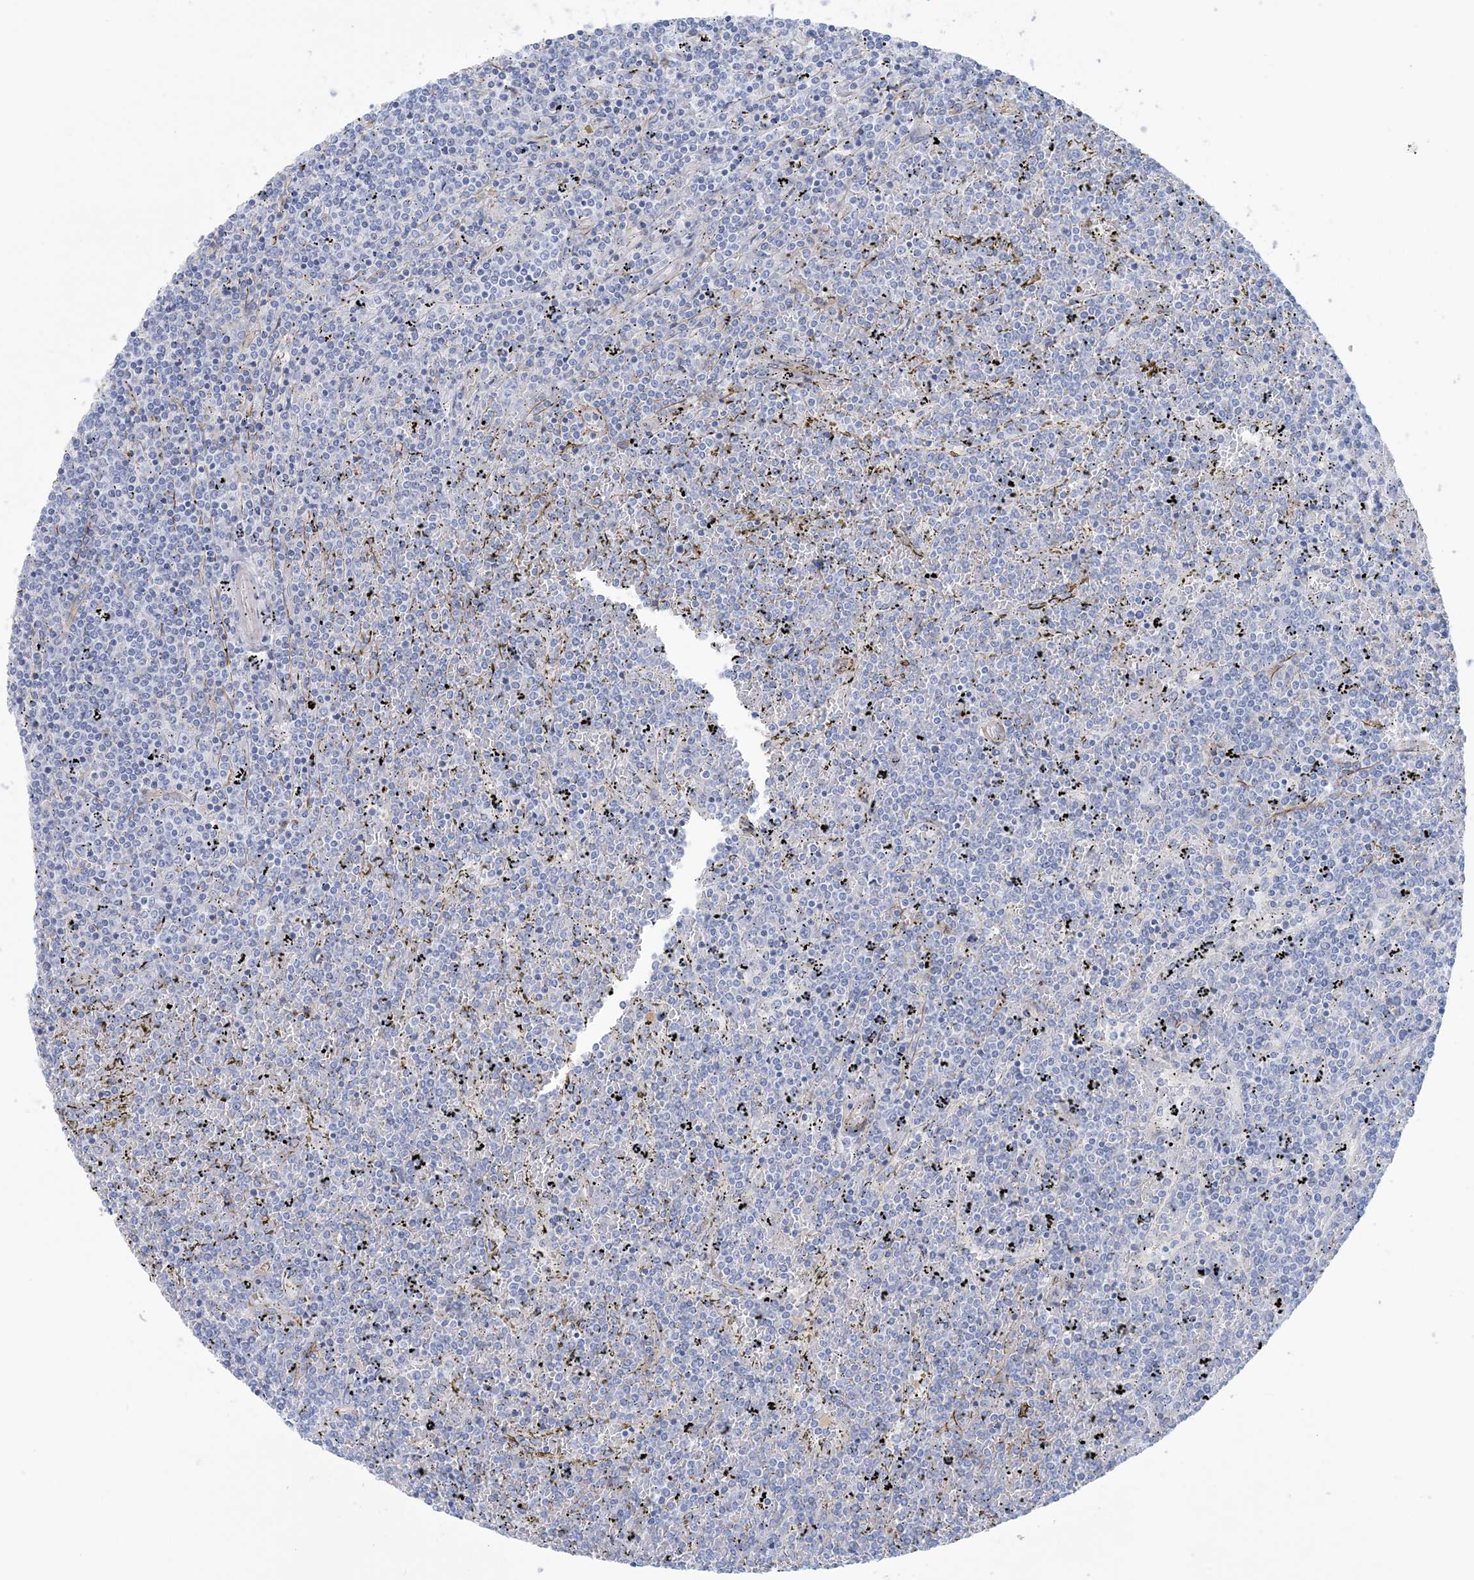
{"staining": {"intensity": "negative", "quantity": "none", "location": "none"}, "tissue": "lymphoma", "cell_type": "Tumor cells", "image_type": "cancer", "snomed": [{"axis": "morphology", "description": "Malignant lymphoma, non-Hodgkin's type, Low grade"}, {"axis": "topography", "description": "Spleen"}], "caption": "This photomicrograph is of malignant lymphoma, non-Hodgkin's type (low-grade) stained with immunohistochemistry to label a protein in brown with the nuclei are counter-stained blue. There is no staining in tumor cells.", "gene": "SHANK1", "patient": {"sex": "female", "age": 19}}